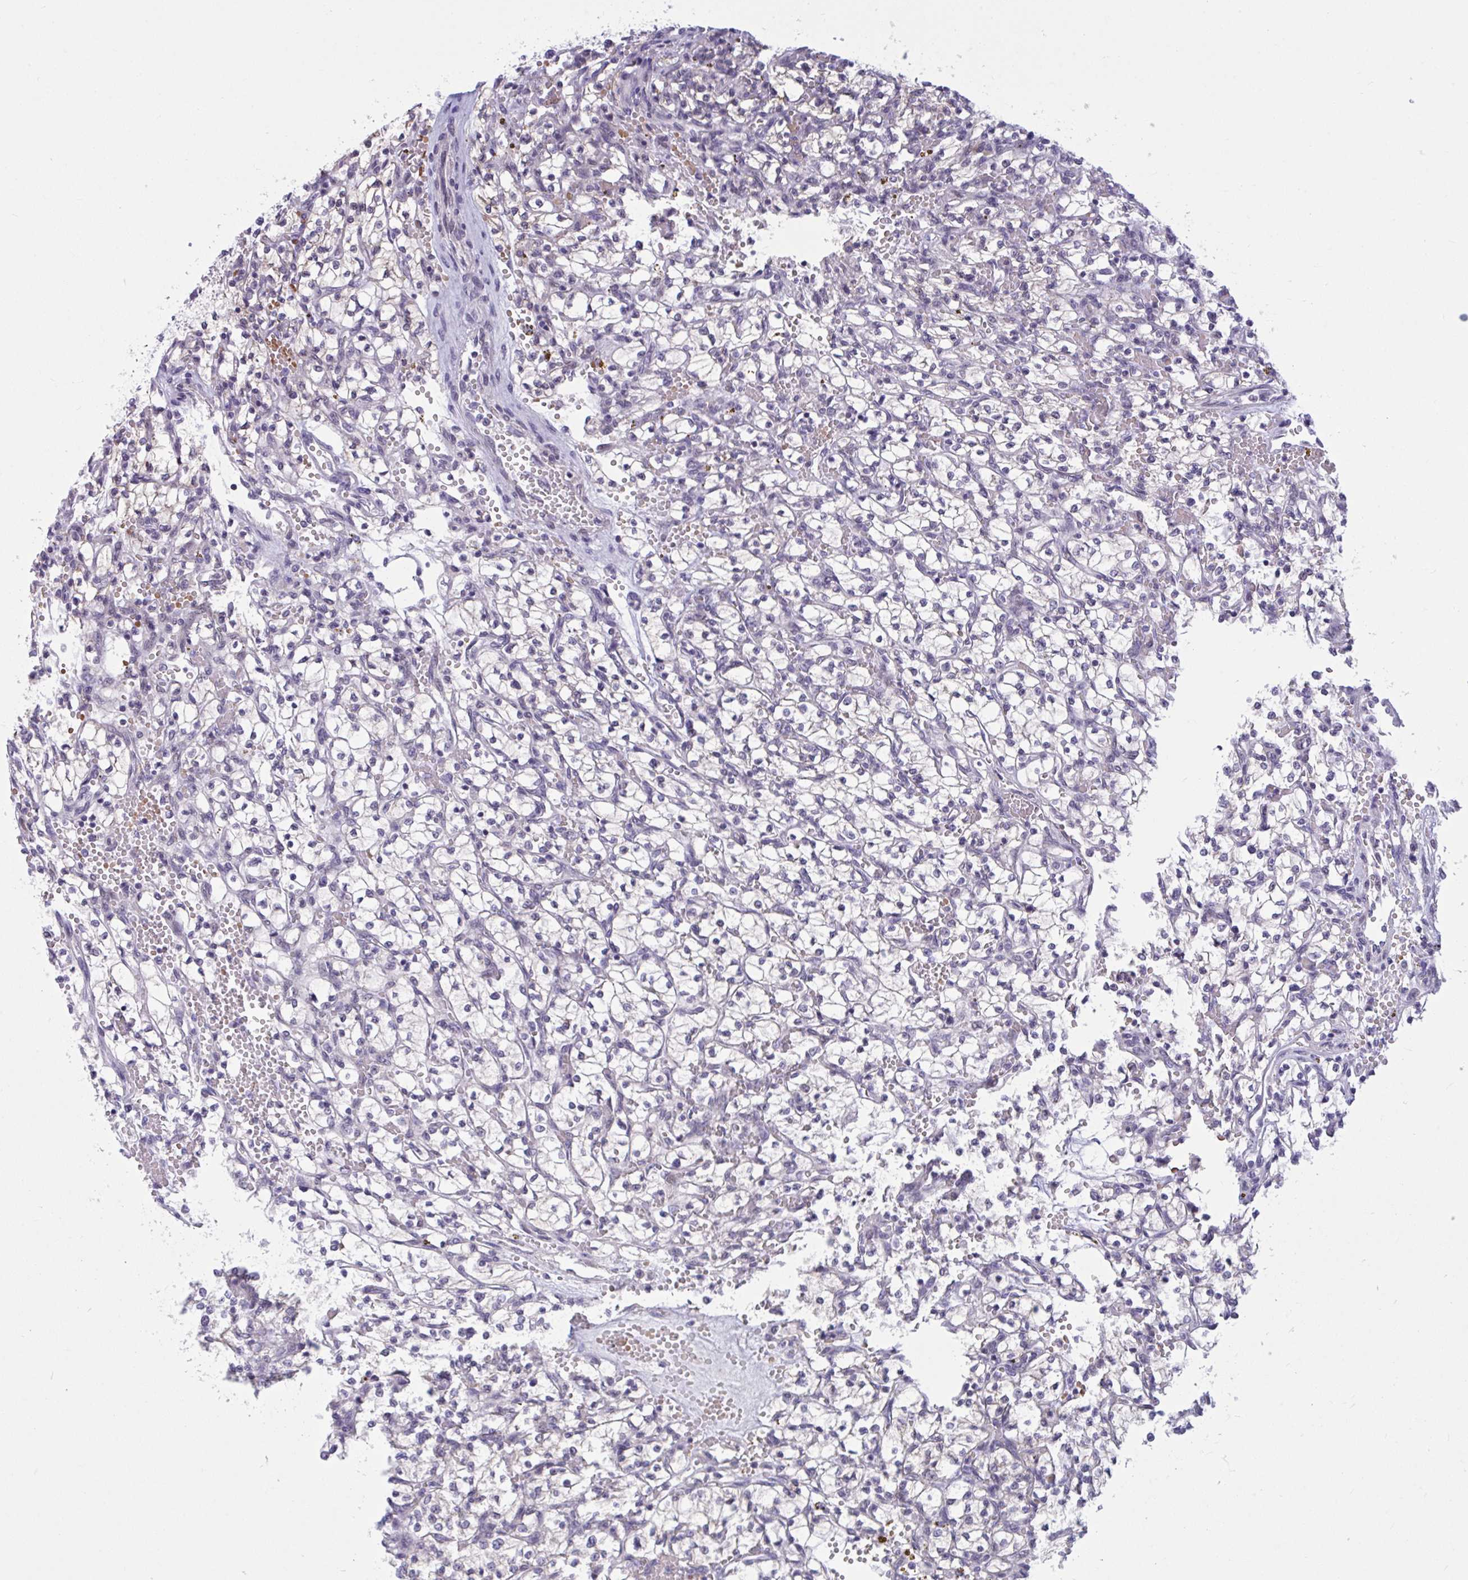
{"staining": {"intensity": "negative", "quantity": "none", "location": "none"}, "tissue": "renal cancer", "cell_type": "Tumor cells", "image_type": "cancer", "snomed": [{"axis": "morphology", "description": "Adenocarcinoma, NOS"}, {"axis": "topography", "description": "Kidney"}], "caption": "Micrograph shows no significant protein positivity in tumor cells of renal cancer (adenocarcinoma).", "gene": "CNGB3", "patient": {"sex": "female", "age": 64}}